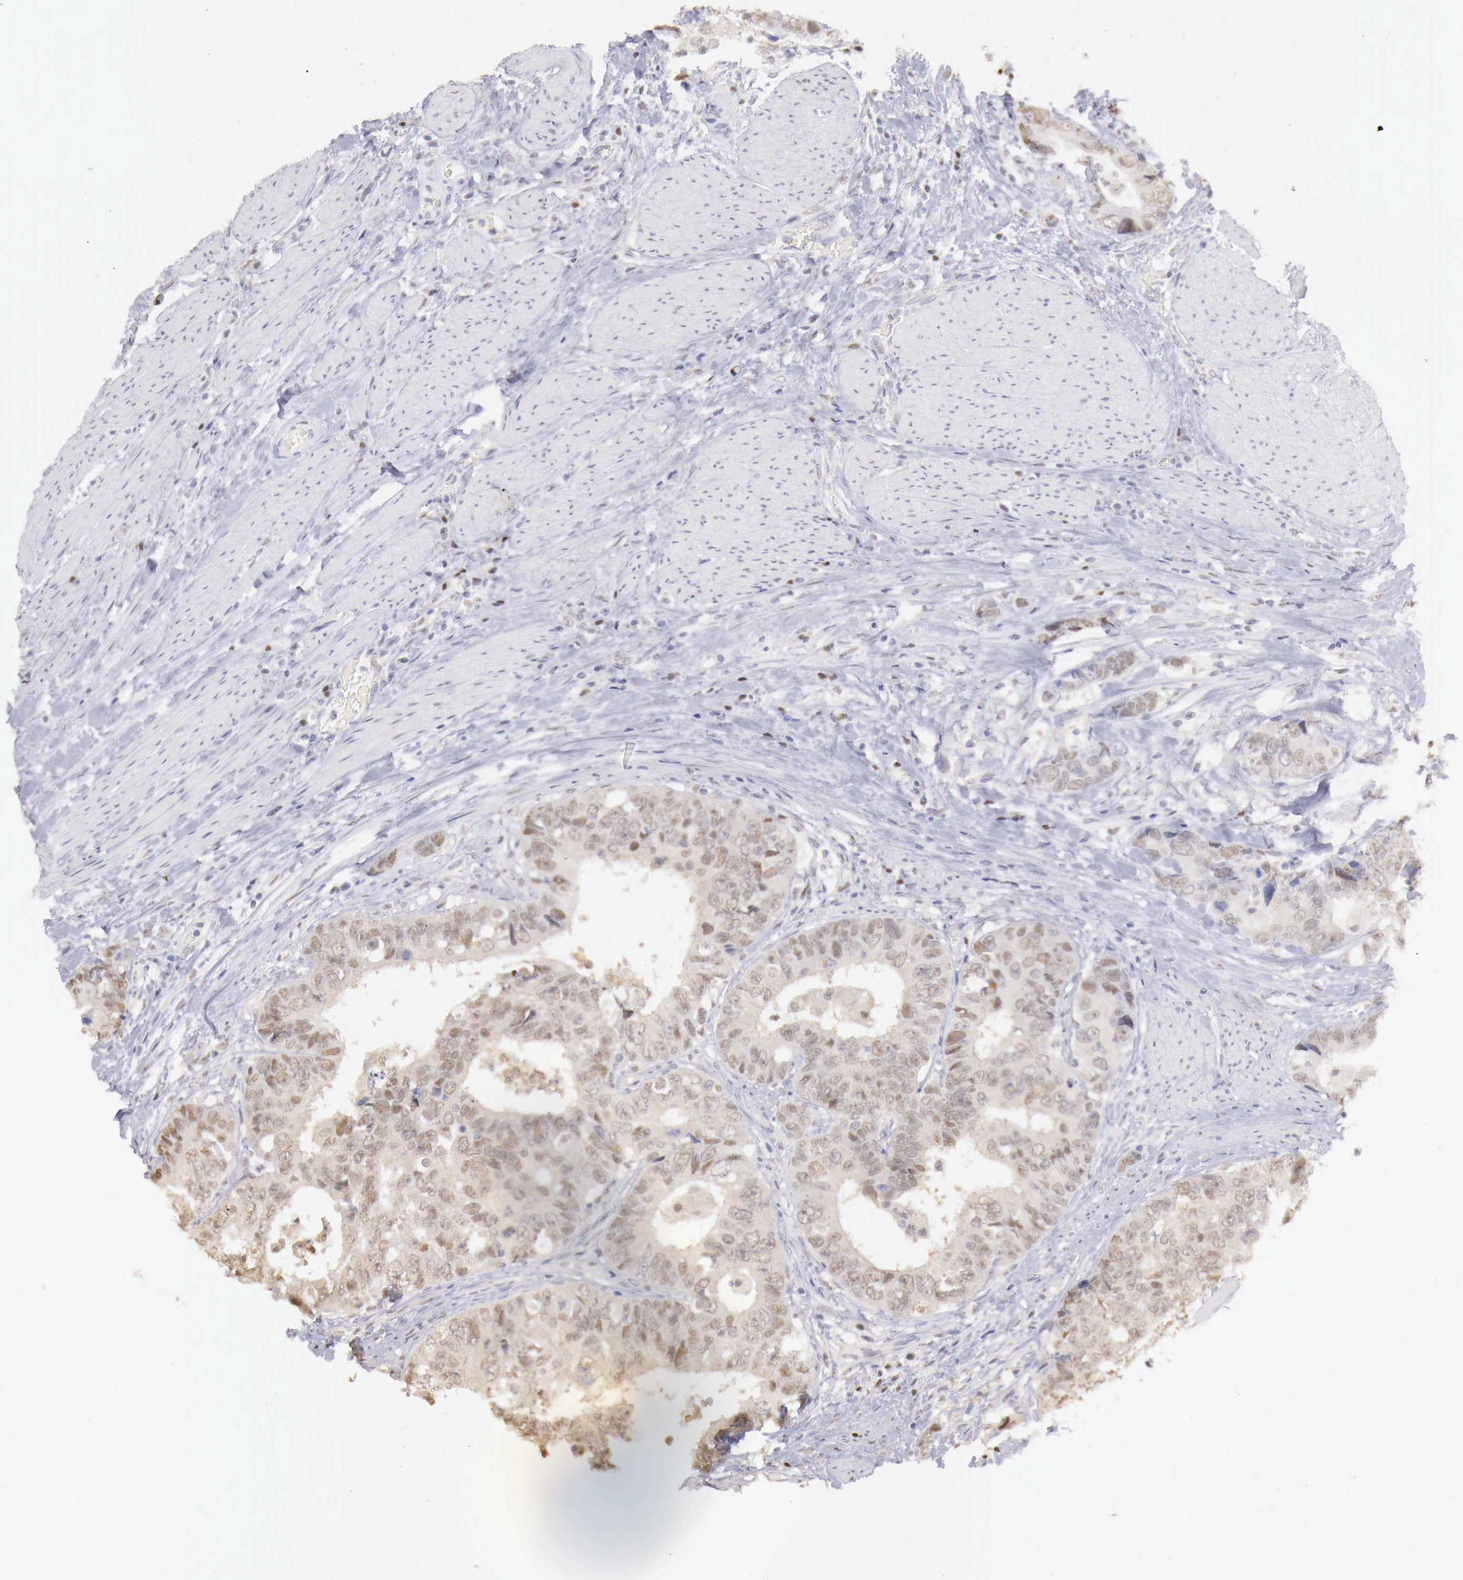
{"staining": {"intensity": "moderate", "quantity": "<25%", "location": "nuclear"}, "tissue": "colorectal cancer", "cell_type": "Tumor cells", "image_type": "cancer", "snomed": [{"axis": "morphology", "description": "Adenocarcinoma, NOS"}, {"axis": "topography", "description": "Rectum"}], "caption": "Immunohistochemistry image of neoplastic tissue: colorectal adenocarcinoma stained using immunohistochemistry reveals low levels of moderate protein expression localized specifically in the nuclear of tumor cells, appearing as a nuclear brown color.", "gene": "UBA1", "patient": {"sex": "female", "age": 67}}